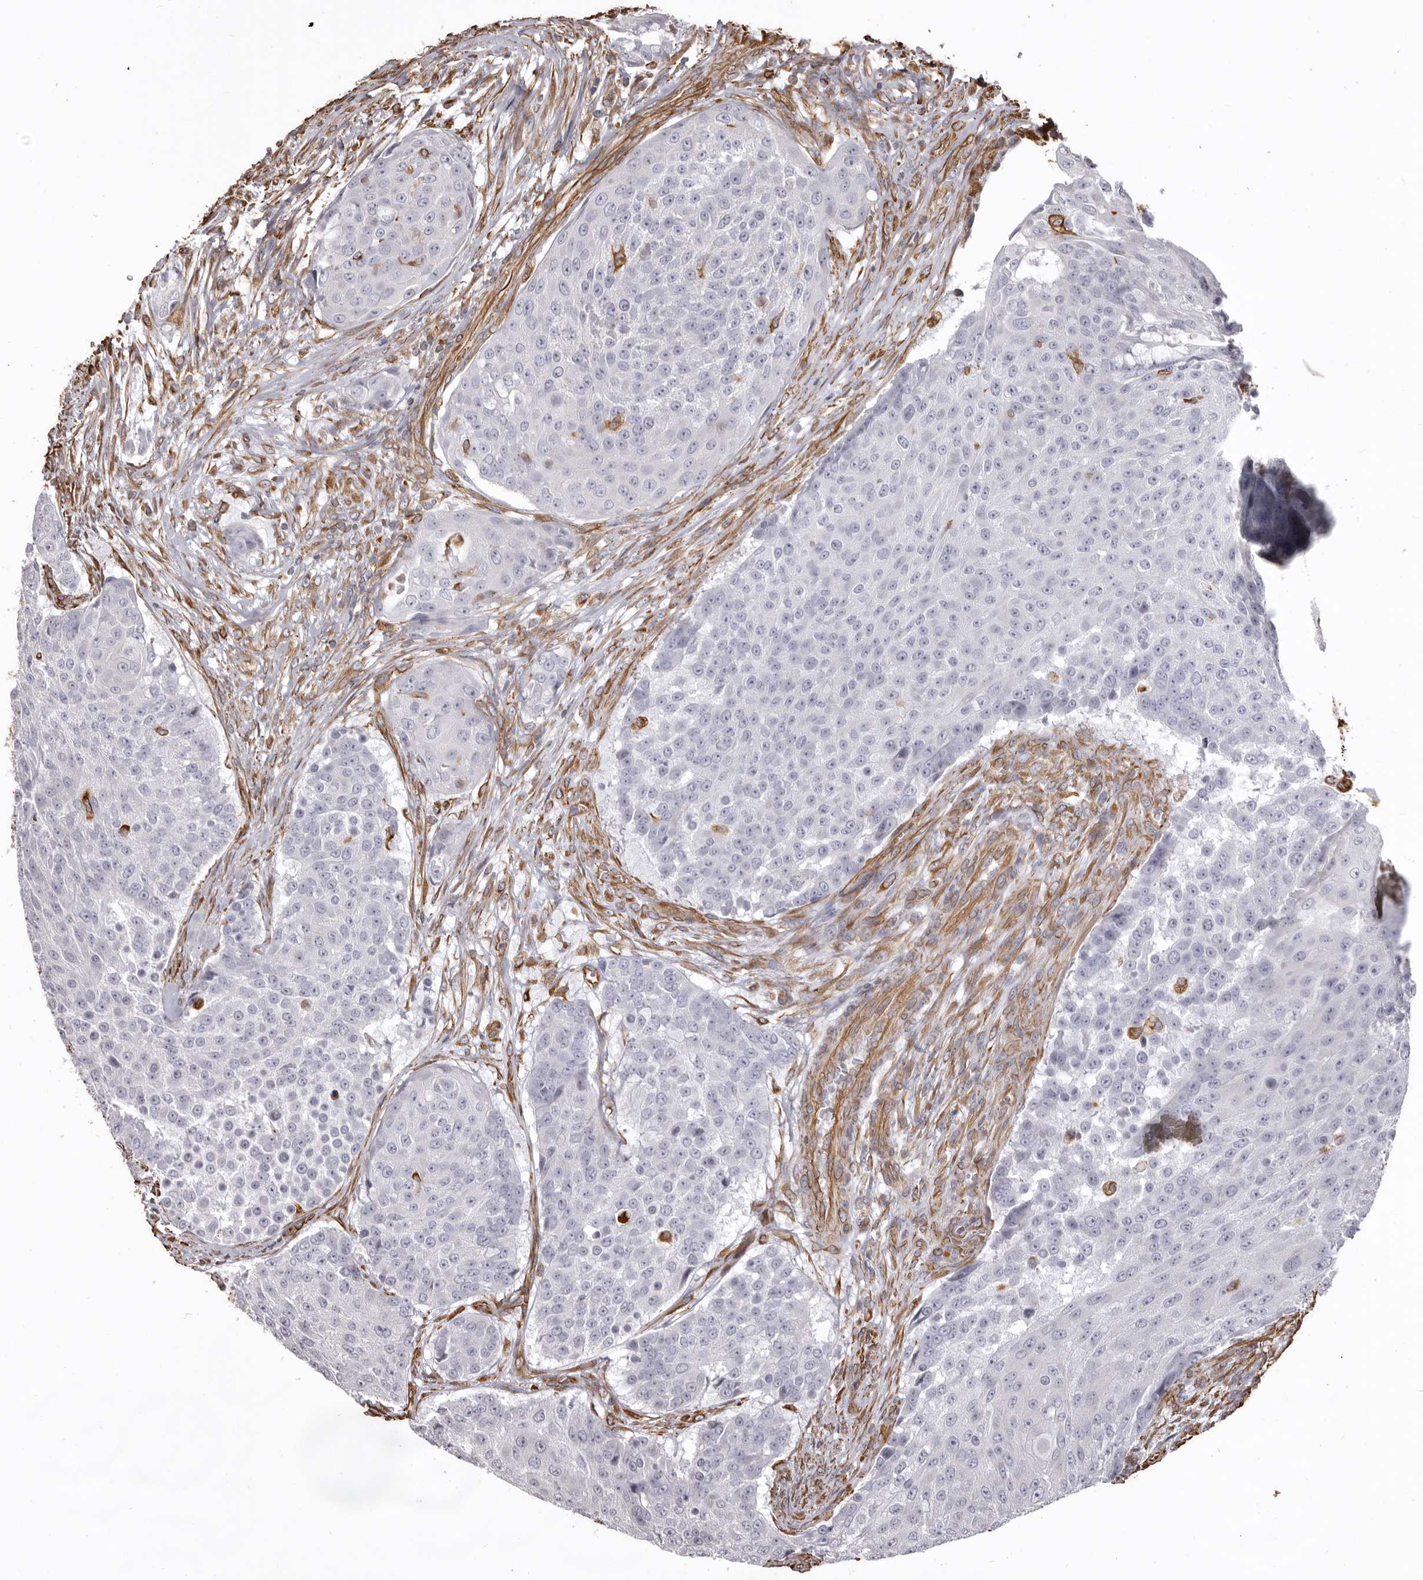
{"staining": {"intensity": "negative", "quantity": "none", "location": "none"}, "tissue": "urothelial cancer", "cell_type": "Tumor cells", "image_type": "cancer", "snomed": [{"axis": "morphology", "description": "Urothelial carcinoma, High grade"}, {"axis": "topography", "description": "Urinary bladder"}], "caption": "DAB (3,3'-diaminobenzidine) immunohistochemical staining of high-grade urothelial carcinoma displays no significant expression in tumor cells.", "gene": "MTURN", "patient": {"sex": "female", "age": 63}}